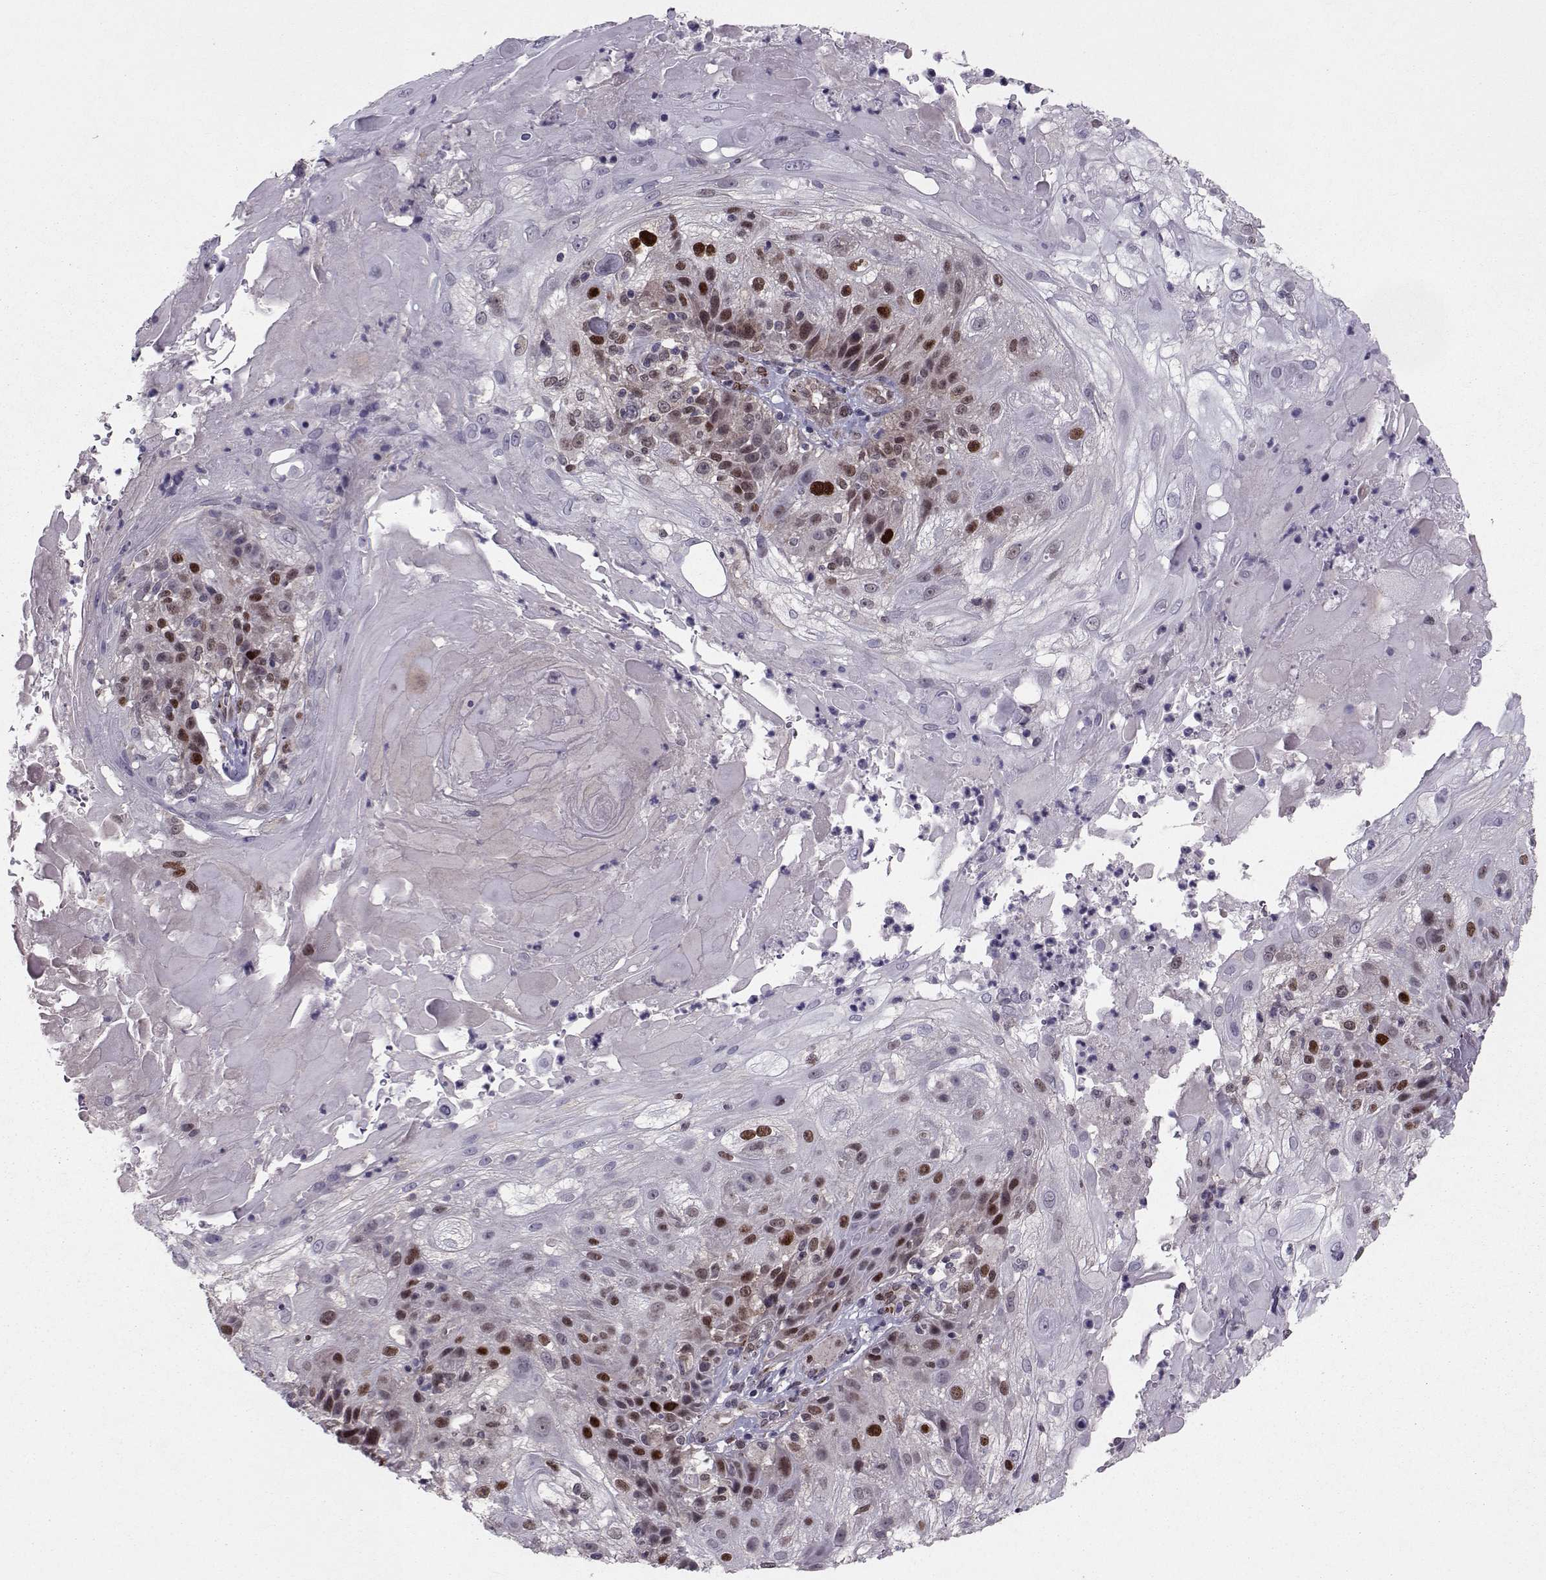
{"staining": {"intensity": "strong", "quantity": "<25%", "location": "nuclear"}, "tissue": "skin cancer", "cell_type": "Tumor cells", "image_type": "cancer", "snomed": [{"axis": "morphology", "description": "Normal tissue, NOS"}, {"axis": "morphology", "description": "Squamous cell carcinoma, NOS"}, {"axis": "topography", "description": "Skin"}], "caption": "Immunohistochemical staining of squamous cell carcinoma (skin) exhibits medium levels of strong nuclear expression in approximately <25% of tumor cells.", "gene": "CDK4", "patient": {"sex": "female", "age": 83}}